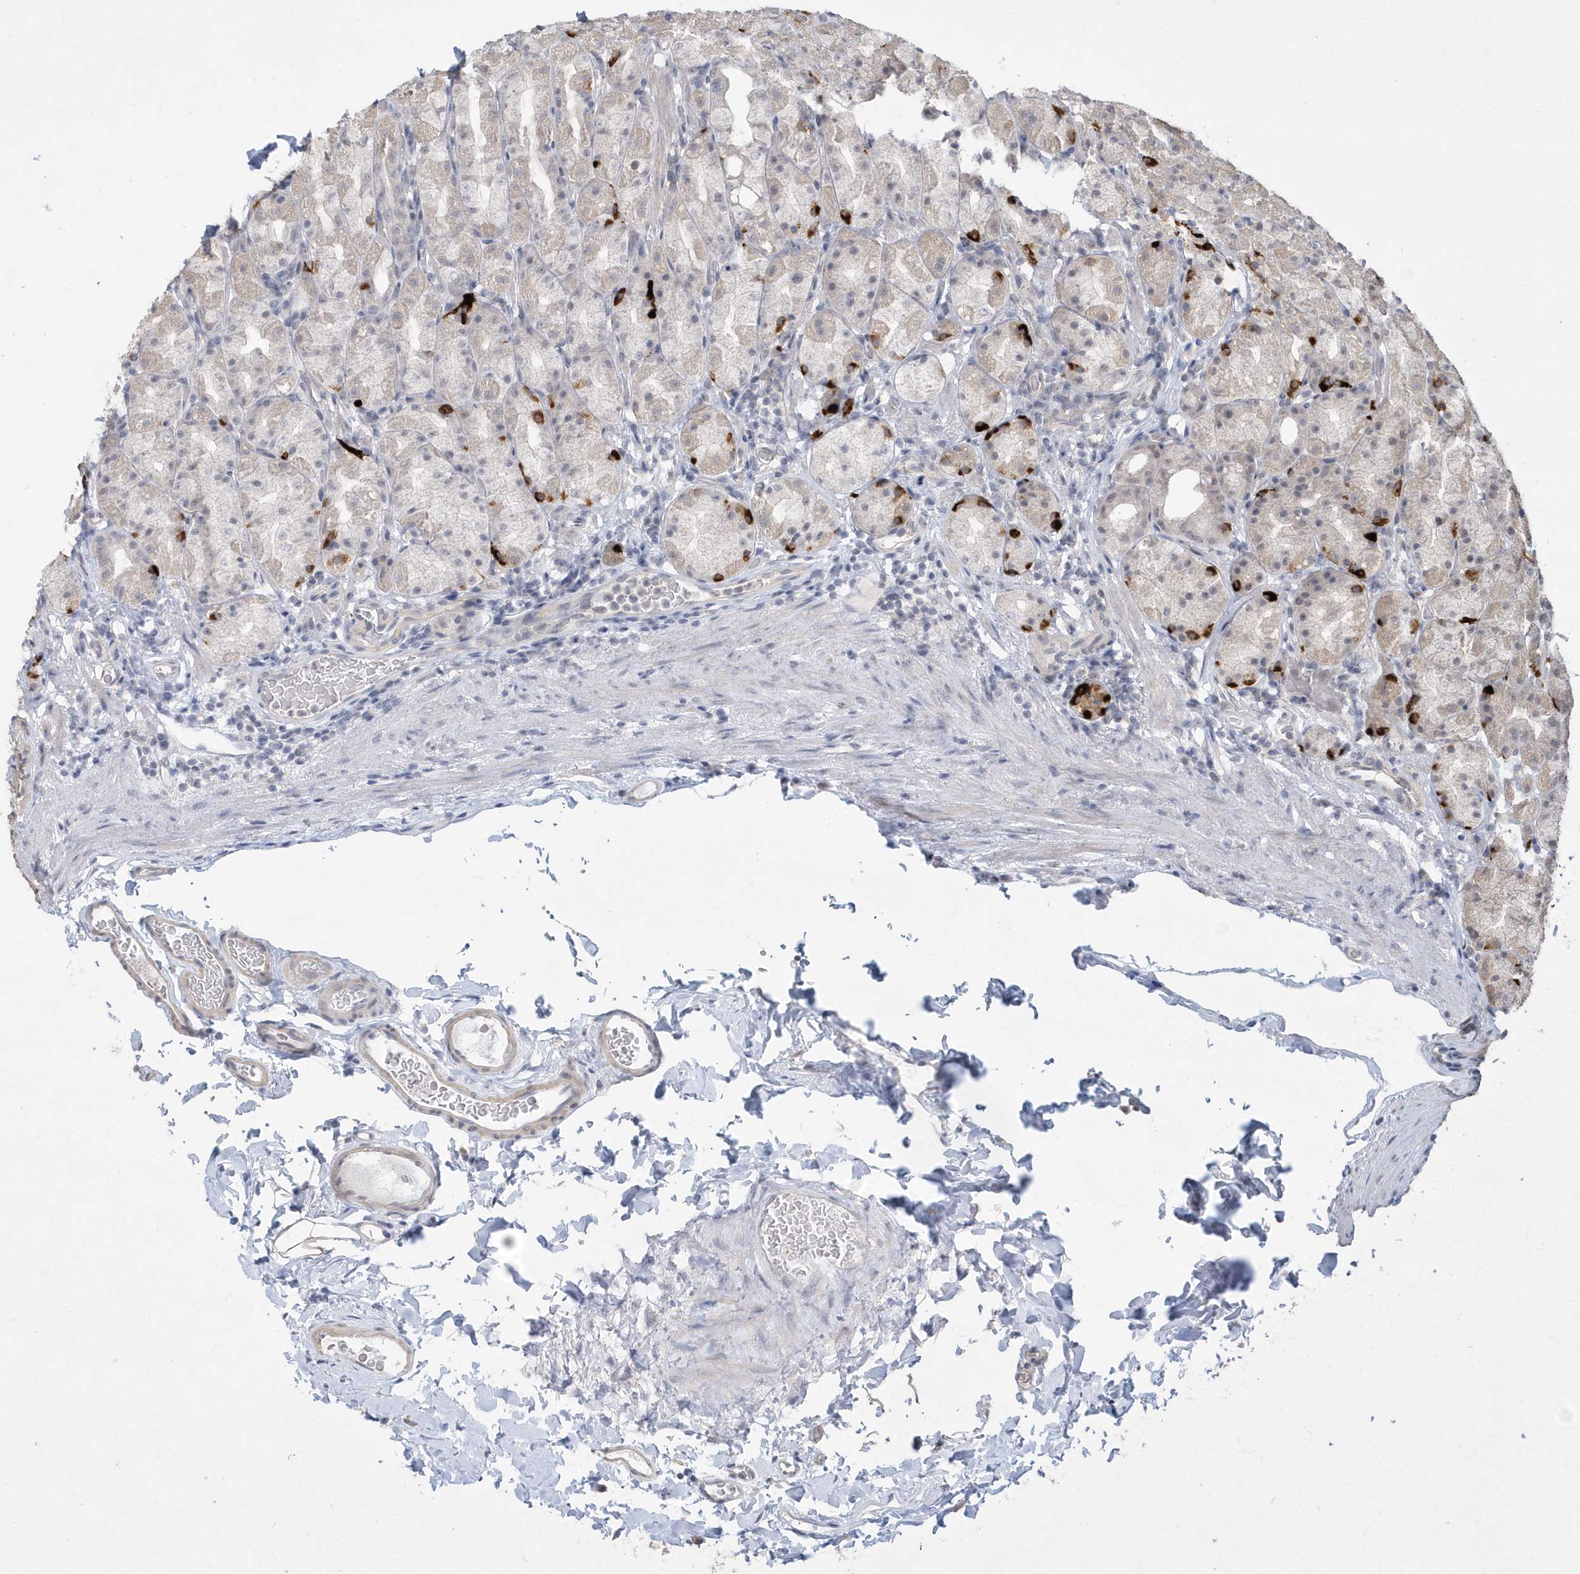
{"staining": {"intensity": "strong", "quantity": "<25%", "location": "cytoplasmic/membranous"}, "tissue": "stomach", "cell_type": "Glandular cells", "image_type": "normal", "snomed": [{"axis": "morphology", "description": "Normal tissue, NOS"}, {"axis": "topography", "description": "Stomach, upper"}], "caption": "About <25% of glandular cells in benign human stomach show strong cytoplasmic/membranous protein expression as visualized by brown immunohistochemical staining.", "gene": "TSPEAR", "patient": {"sex": "male", "age": 68}}